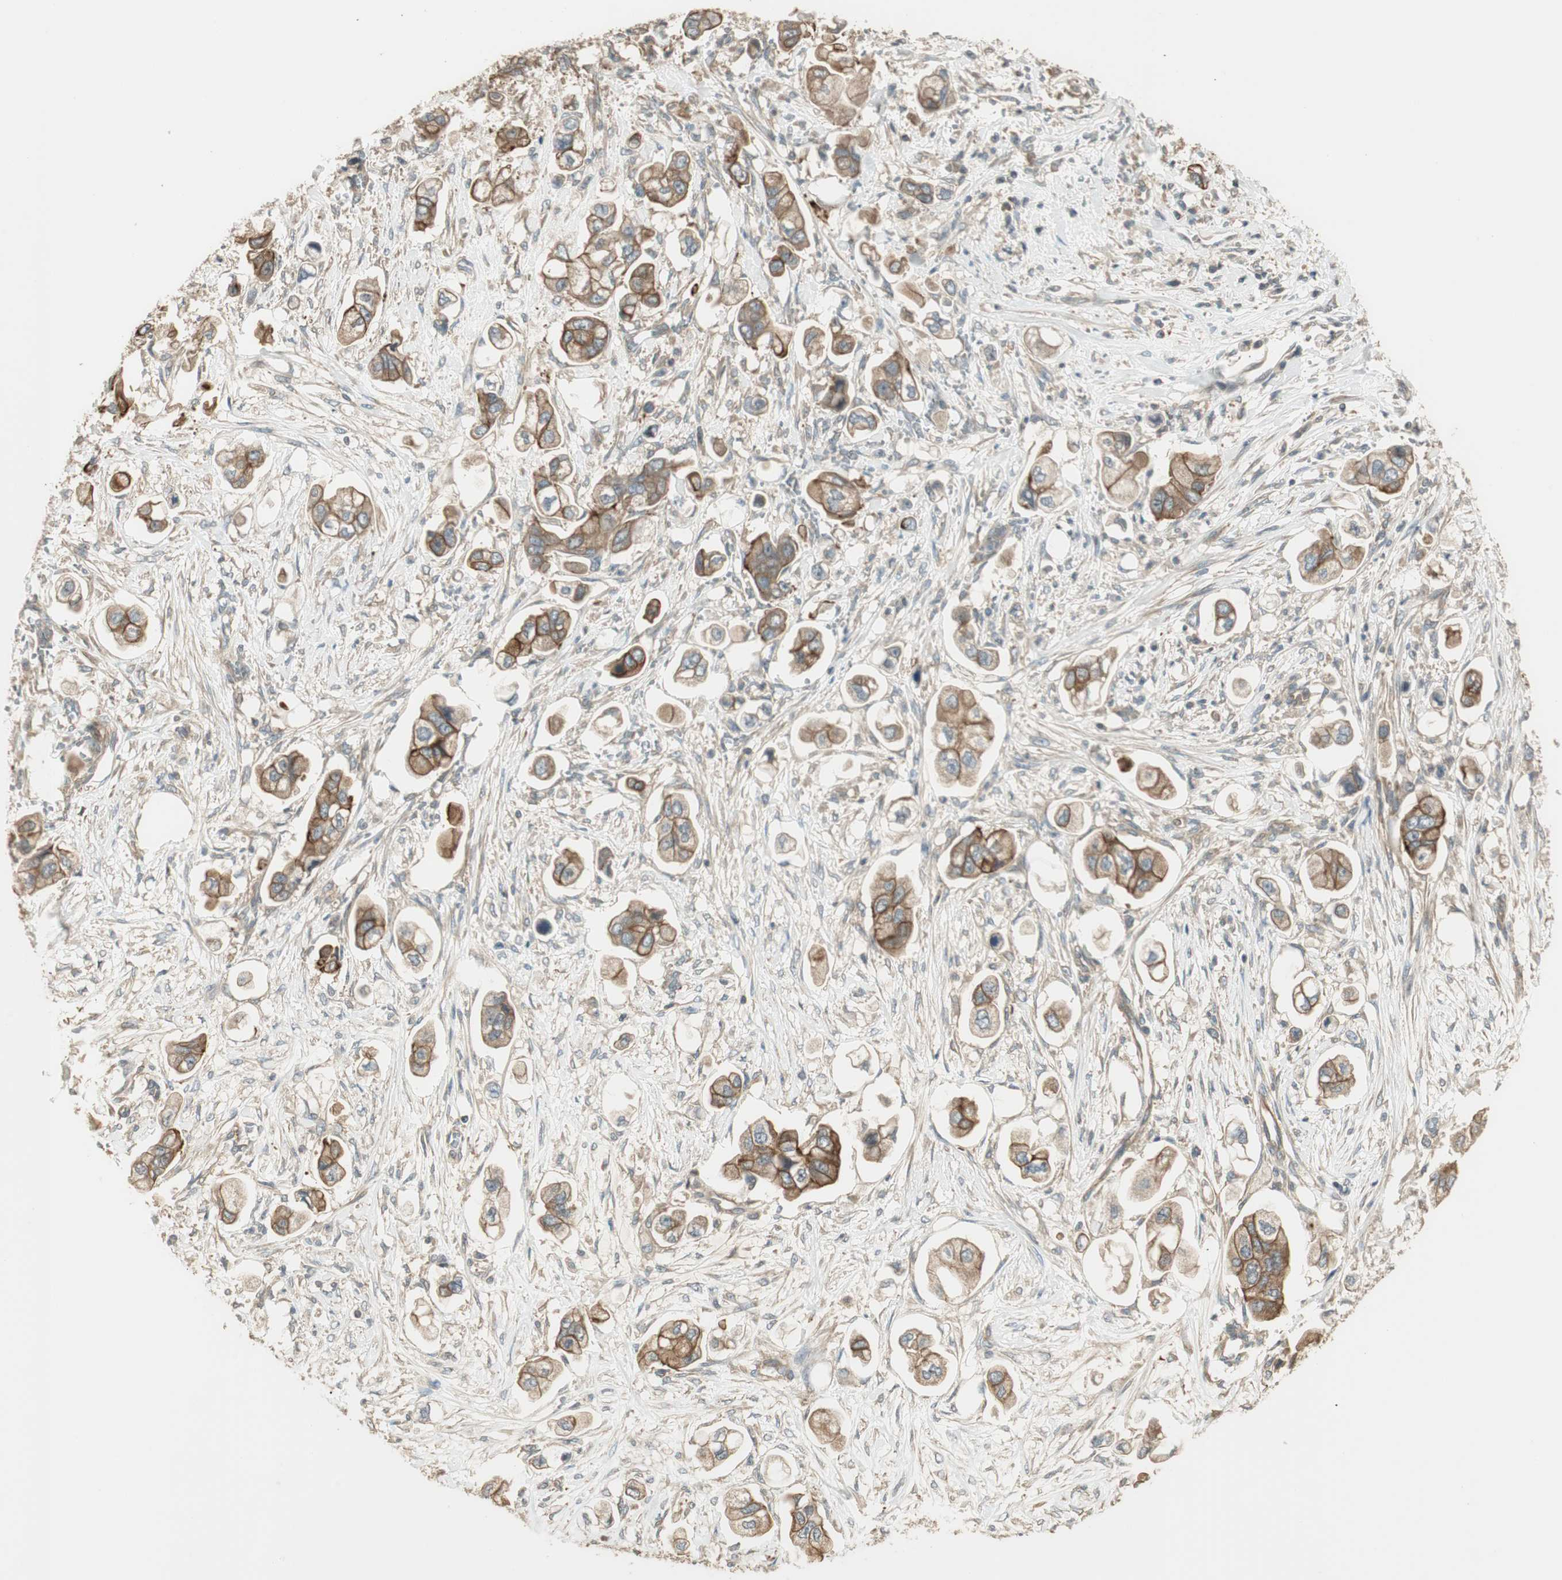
{"staining": {"intensity": "moderate", "quantity": ">75%", "location": "cytoplasmic/membranous"}, "tissue": "stomach cancer", "cell_type": "Tumor cells", "image_type": "cancer", "snomed": [{"axis": "morphology", "description": "Adenocarcinoma, NOS"}, {"axis": "topography", "description": "Stomach"}], "caption": "IHC staining of stomach cancer, which shows medium levels of moderate cytoplasmic/membranous positivity in approximately >75% of tumor cells indicating moderate cytoplasmic/membranous protein positivity. The staining was performed using DAB (brown) for protein detection and nuclei were counterstained in hematoxylin (blue).", "gene": "PFDN5", "patient": {"sex": "male", "age": 62}}